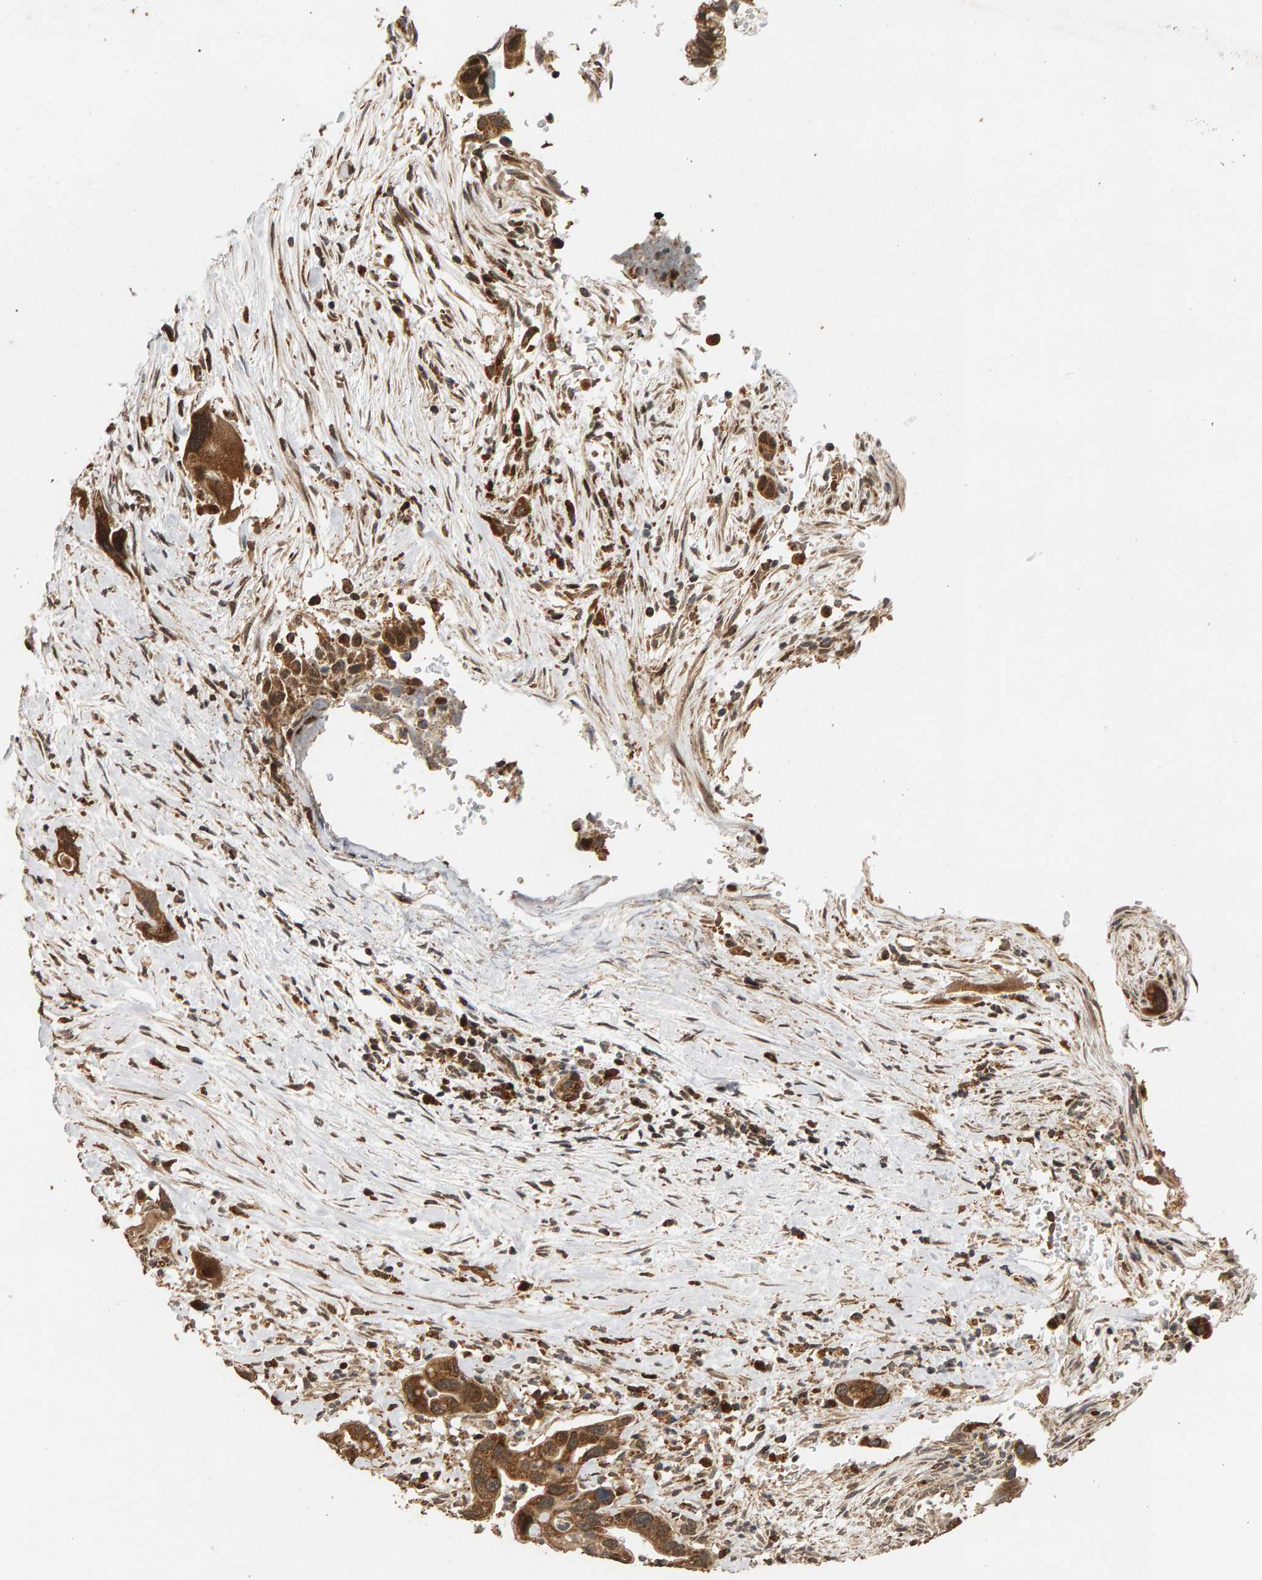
{"staining": {"intensity": "moderate", "quantity": ">75%", "location": "cytoplasmic/membranous,nuclear"}, "tissue": "pancreatic cancer", "cell_type": "Tumor cells", "image_type": "cancer", "snomed": [{"axis": "morphology", "description": "Adenocarcinoma, NOS"}, {"axis": "topography", "description": "Pancreas"}], "caption": "Pancreatic cancer (adenocarcinoma) was stained to show a protein in brown. There is medium levels of moderate cytoplasmic/membranous and nuclear expression in about >75% of tumor cells. The staining was performed using DAB (3,3'-diaminobenzidine), with brown indicating positive protein expression. Nuclei are stained blue with hematoxylin.", "gene": "GSTK1", "patient": {"sex": "female", "age": 70}}